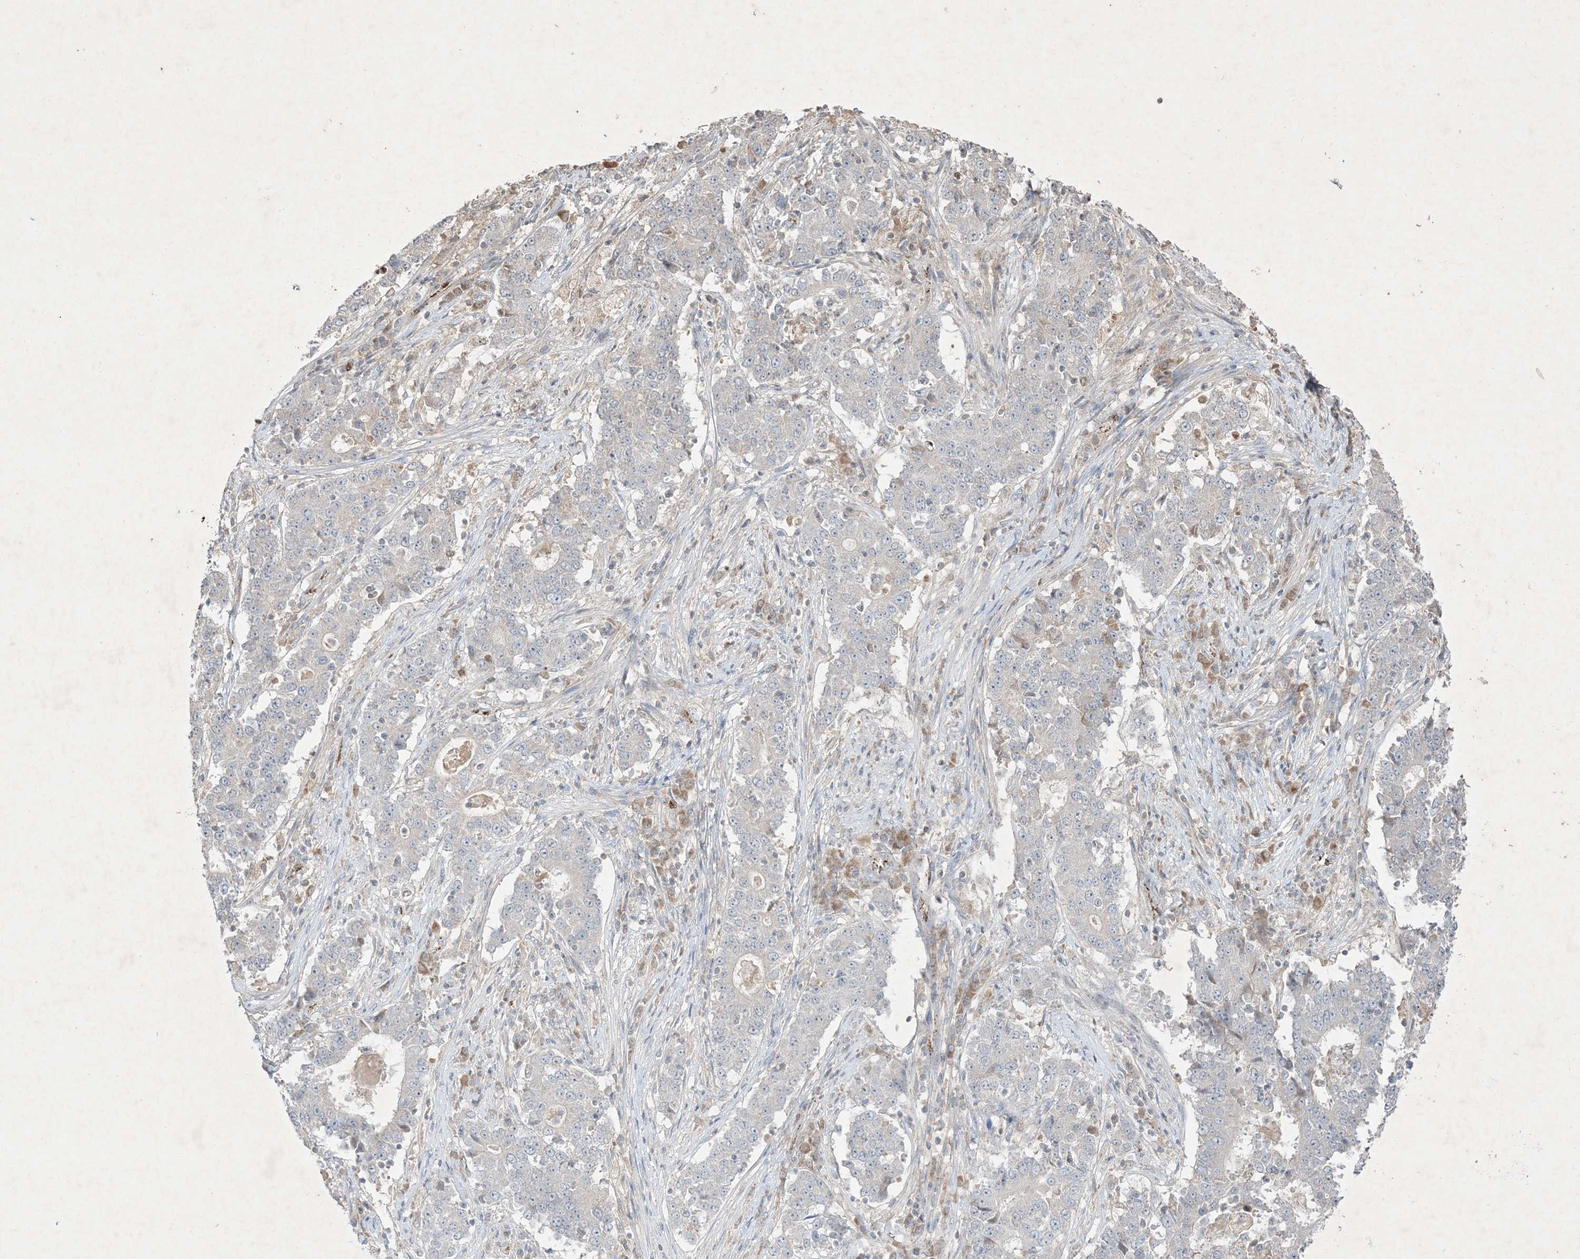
{"staining": {"intensity": "negative", "quantity": "none", "location": "none"}, "tissue": "stomach cancer", "cell_type": "Tumor cells", "image_type": "cancer", "snomed": [{"axis": "morphology", "description": "Adenocarcinoma, NOS"}, {"axis": "topography", "description": "Stomach"}], "caption": "Stomach cancer (adenocarcinoma) was stained to show a protein in brown. There is no significant positivity in tumor cells.", "gene": "PRSS36", "patient": {"sex": "male", "age": 59}}